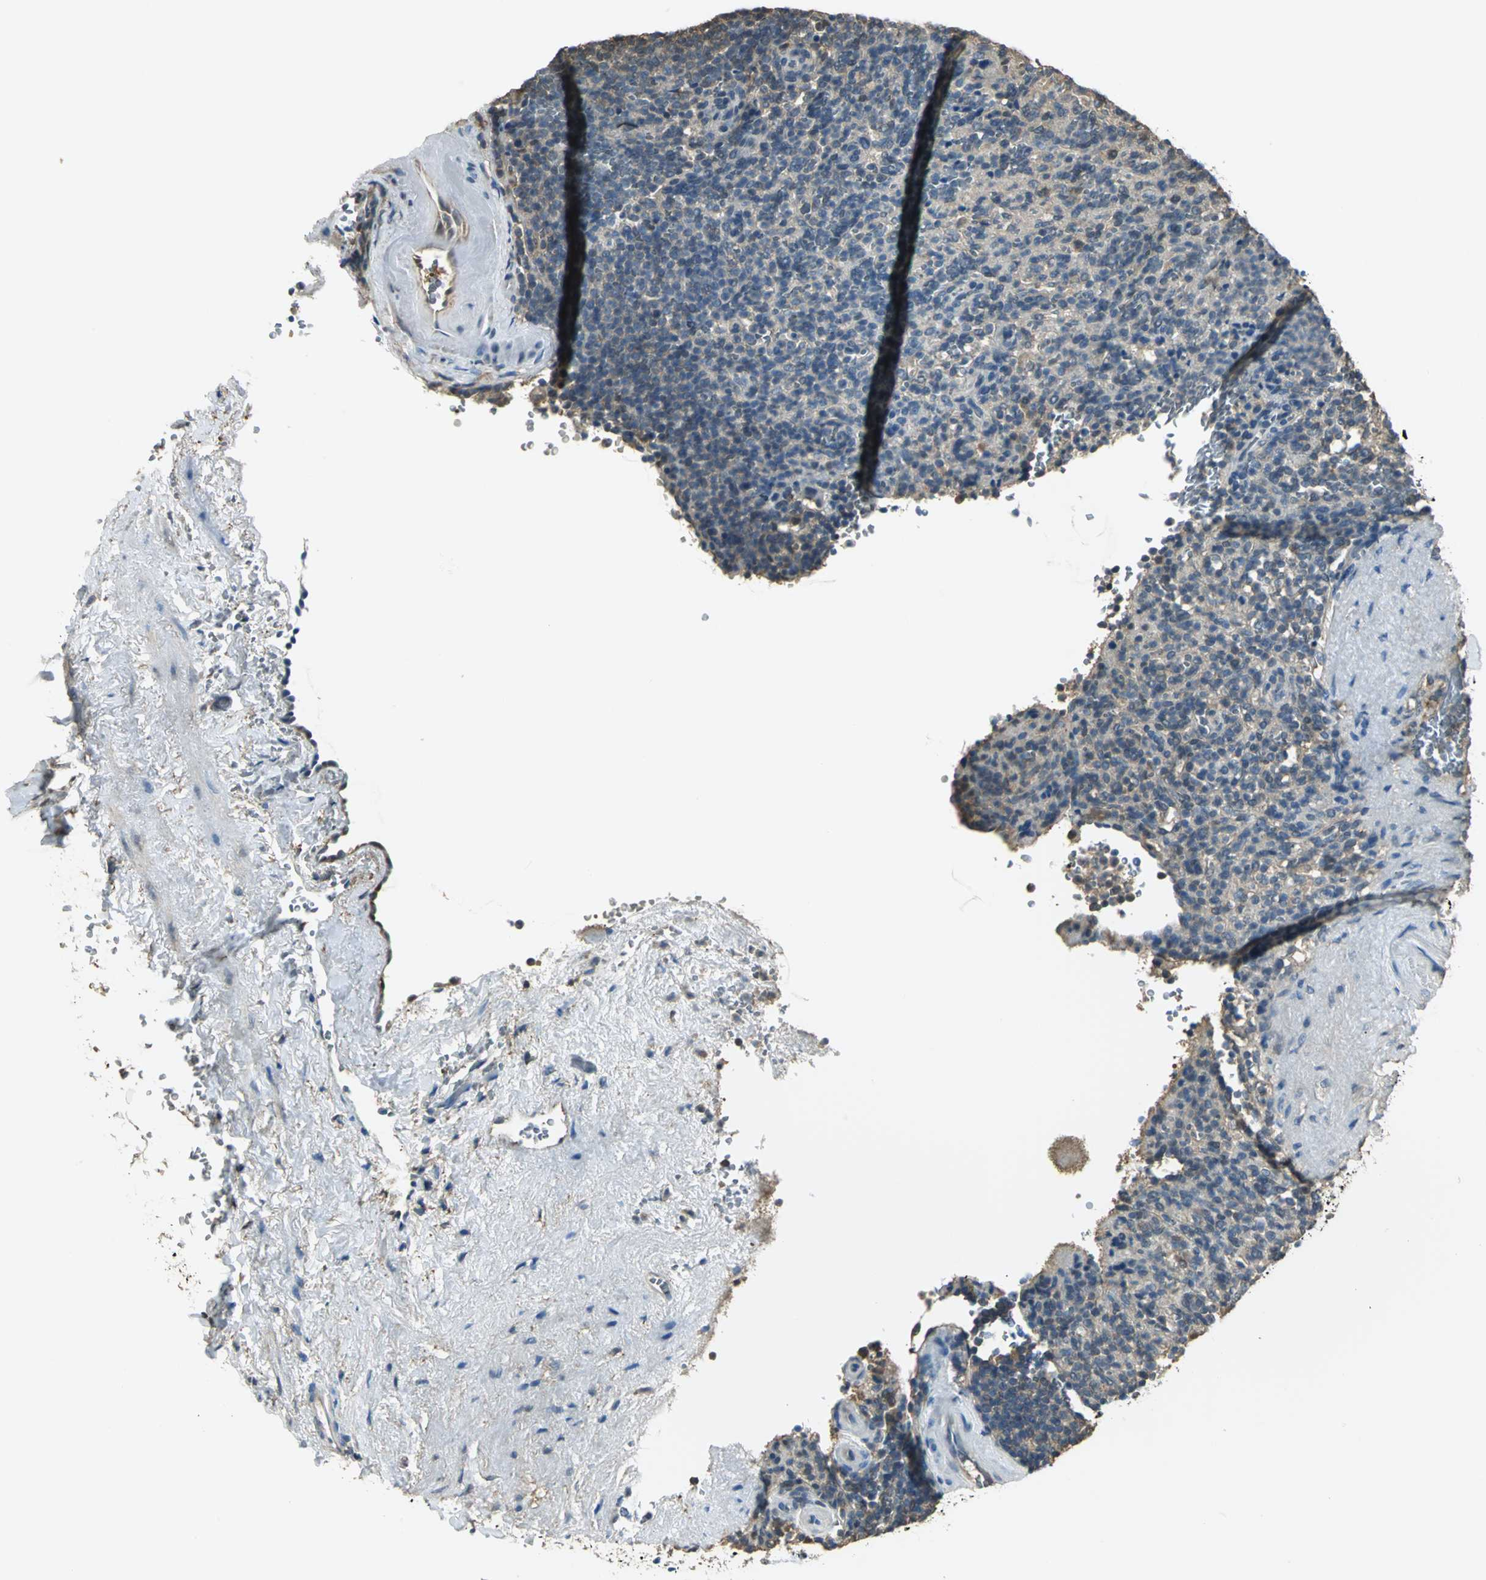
{"staining": {"intensity": "weak", "quantity": ">75%", "location": "cytoplasmic/membranous"}, "tissue": "spleen", "cell_type": "Cells in red pulp", "image_type": "normal", "snomed": [{"axis": "morphology", "description": "Normal tissue, NOS"}, {"axis": "topography", "description": "Spleen"}], "caption": "This histopathology image shows immunohistochemistry staining of unremarkable spleen, with low weak cytoplasmic/membranous staining in approximately >75% of cells in red pulp.", "gene": "PARK7", "patient": {"sex": "female", "age": 74}}